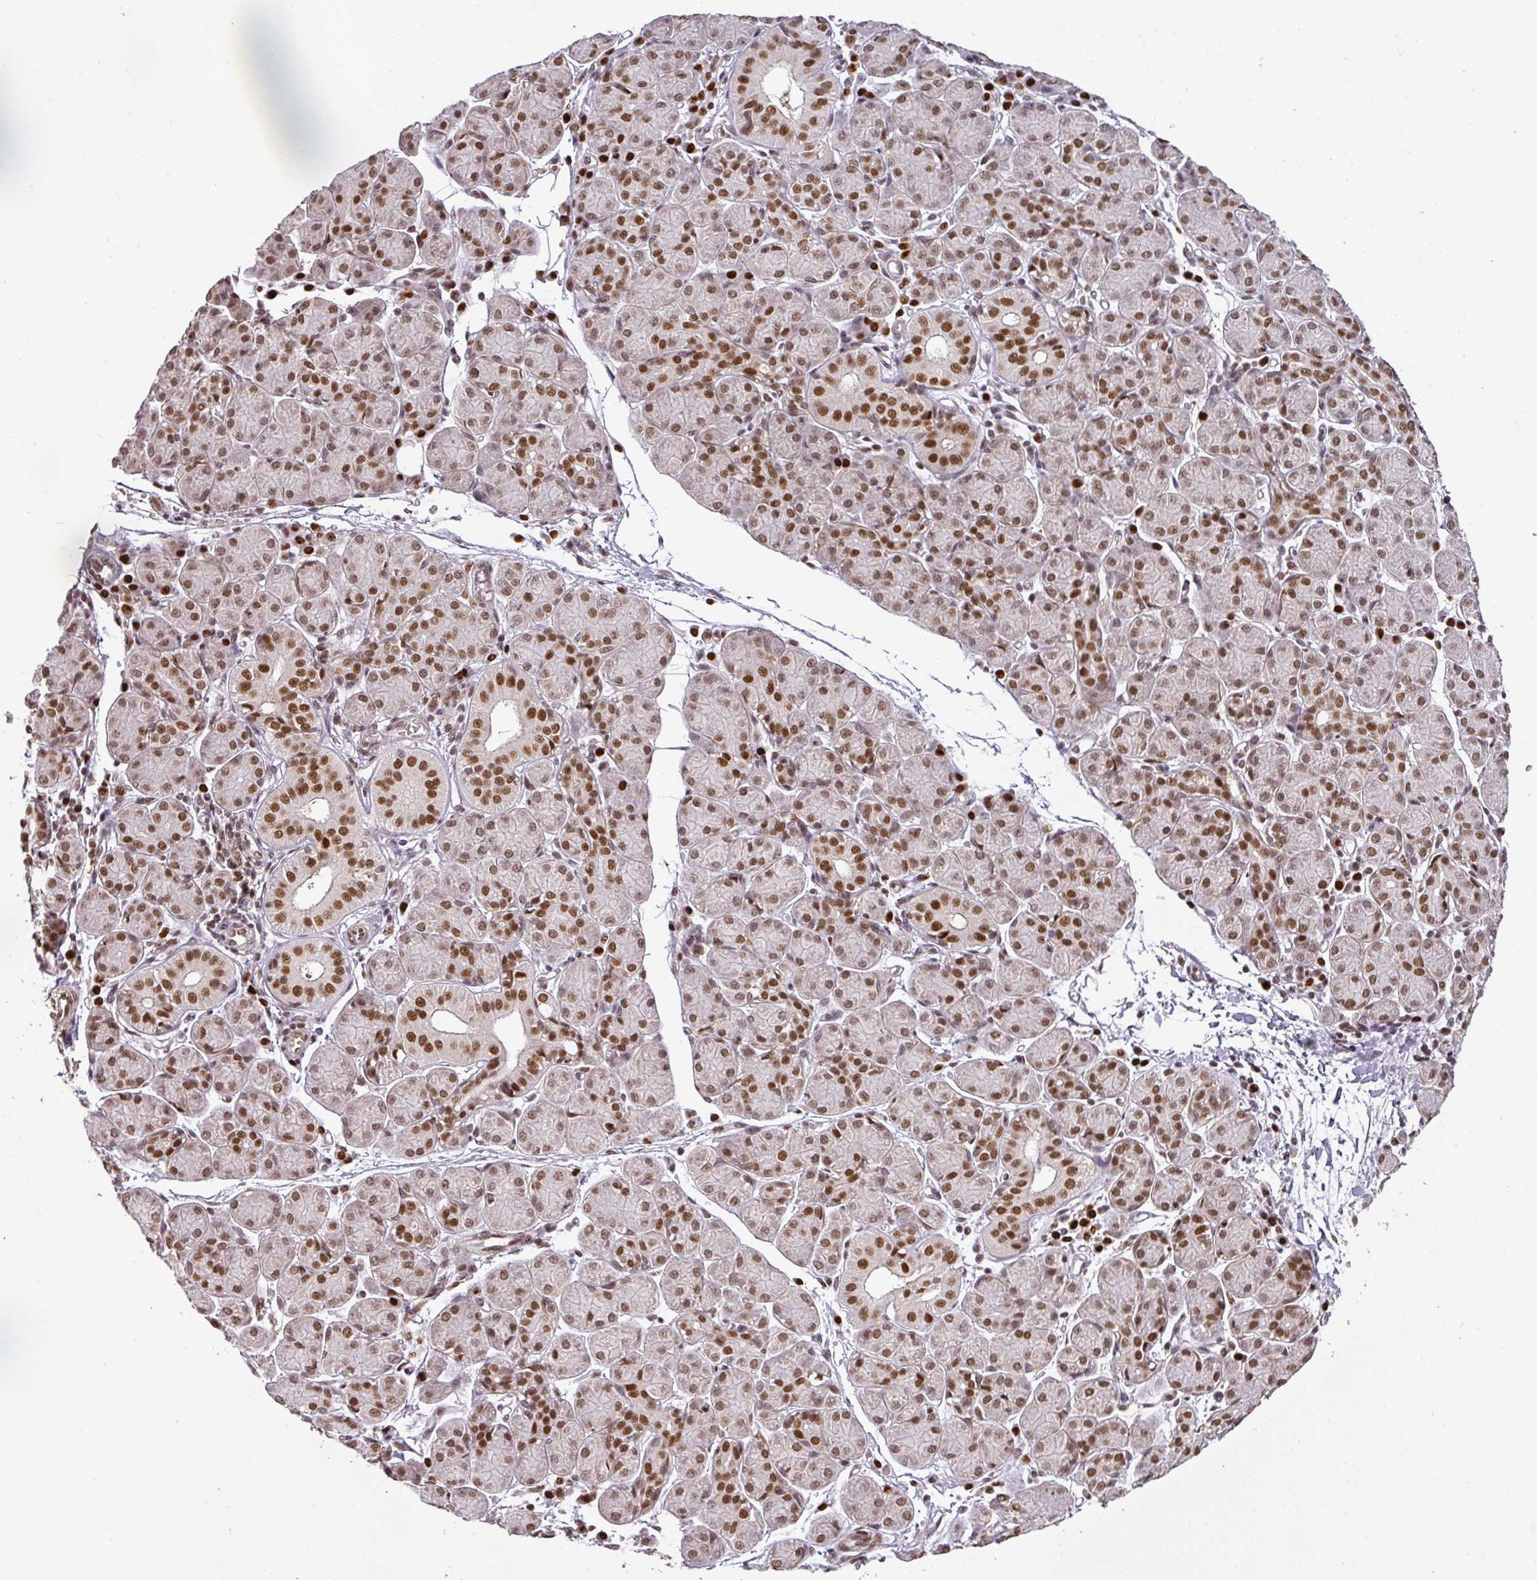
{"staining": {"intensity": "moderate", "quantity": ">75%", "location": "nuclear"}, "tissue": "salivary gland", "cell_type": "Glandular cells", "image_type": "normal", "snomed": [{"axis": "morphology", "description": "Normal tissue, NOS"}, {"axis": "morphology", "description": "Inflammation, NOS"}, {"axis": "topography", "description": "Lymph node"}, {"axis": "topography", "description": "Salivary gland"}], "caption": "IHC micrograph of unremarkable human salivary gland stained for a protein (brown), which shows medium levels of moderate nuclear staining in approximately >75% of glandular cells.", "gene": "GPRIN2", "patient": {"sex": "male", "age": 3}}